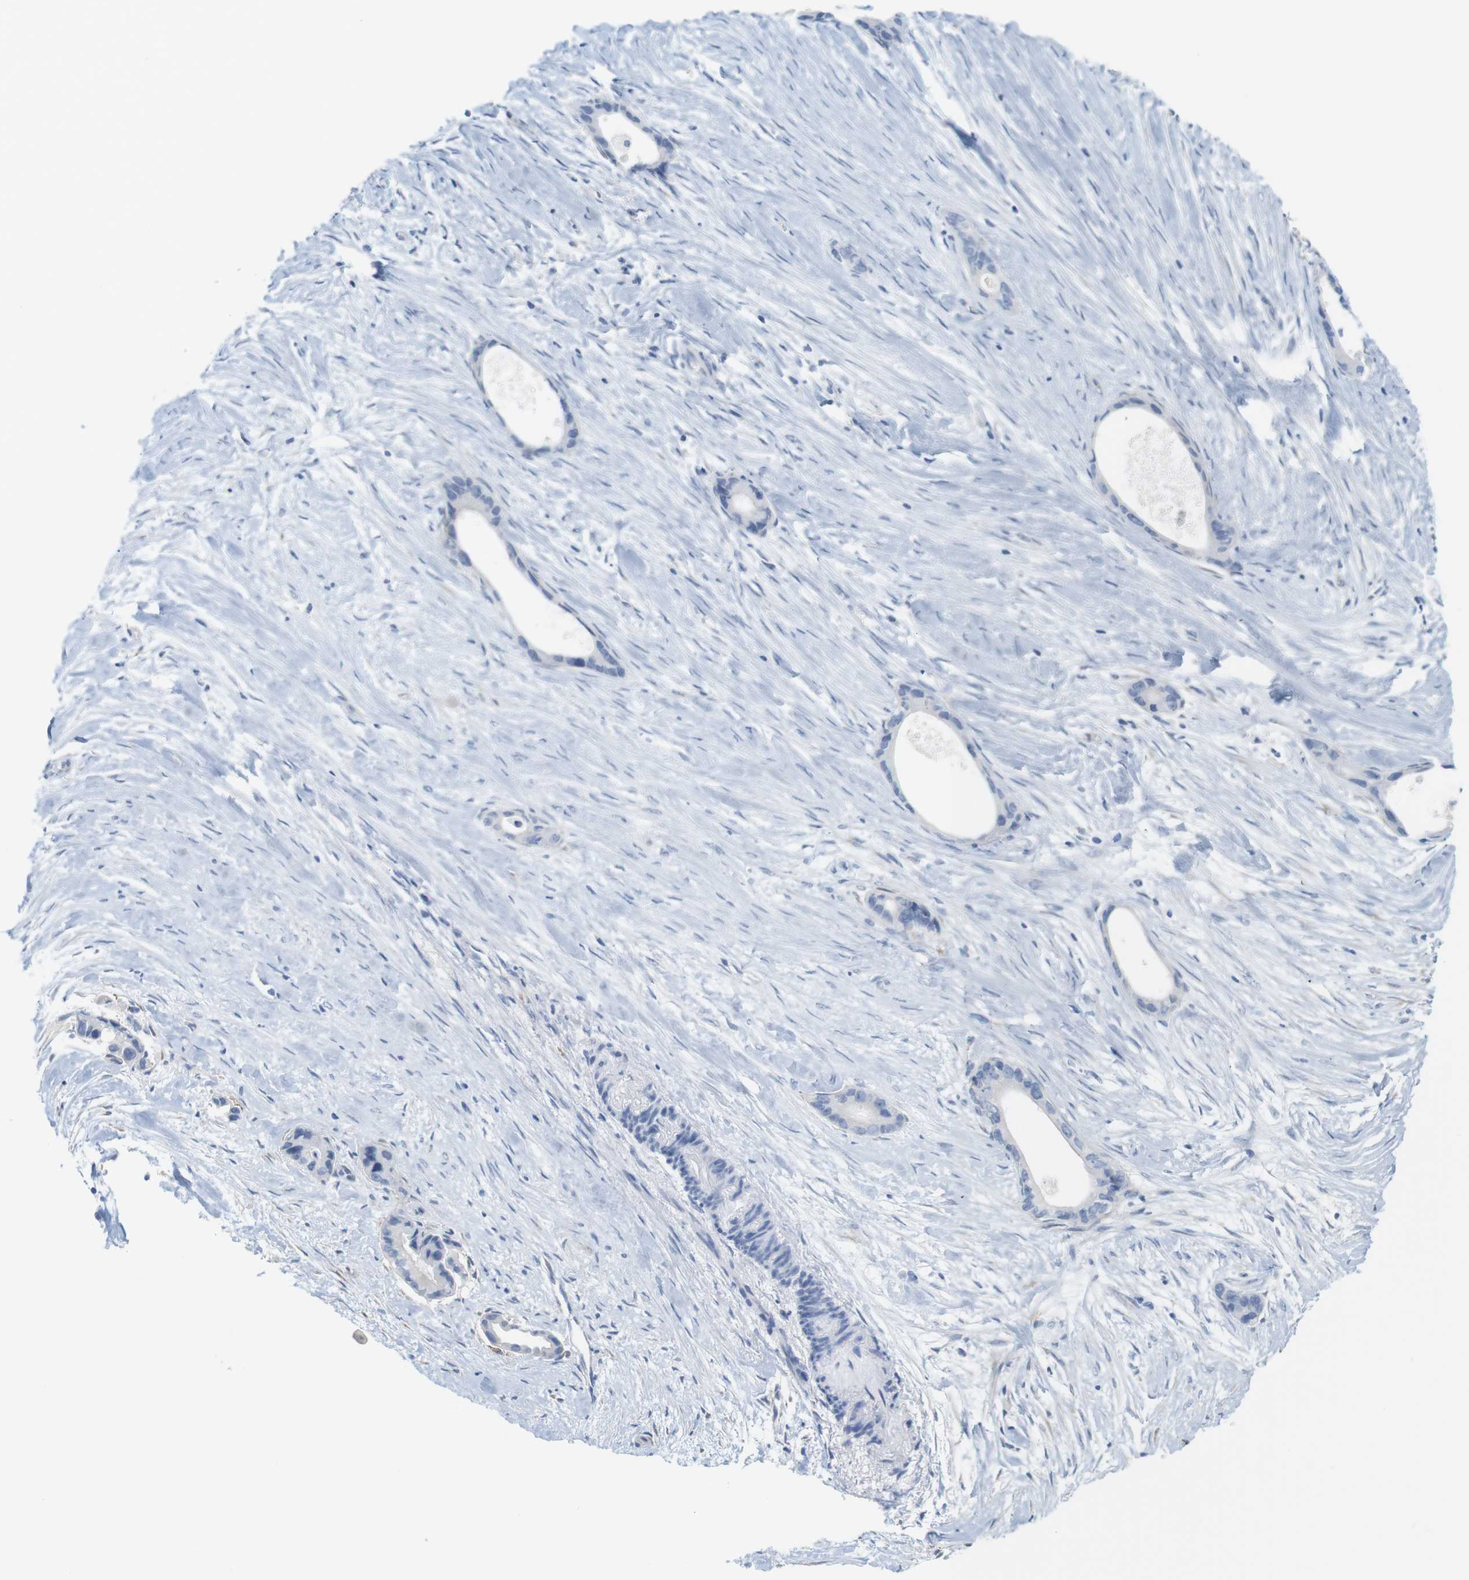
{"staining": {"intensity": "negative", "quantity": "none", "location": "none"}, "tissue": "liver cancer", "cell_type": "Tumor cells", "image_type": "cancer", "snomed": [{"axis": "morphology", "description": "Cholangiocarcinoma"}, {"axis": "topography", "description": "Liver"}], "caption": "Immunohistochemistry of liver cancer demonstrates no staining in tumor cells.", "gene": "RGS9", "patient": {"sex": "female", "age": 55}}